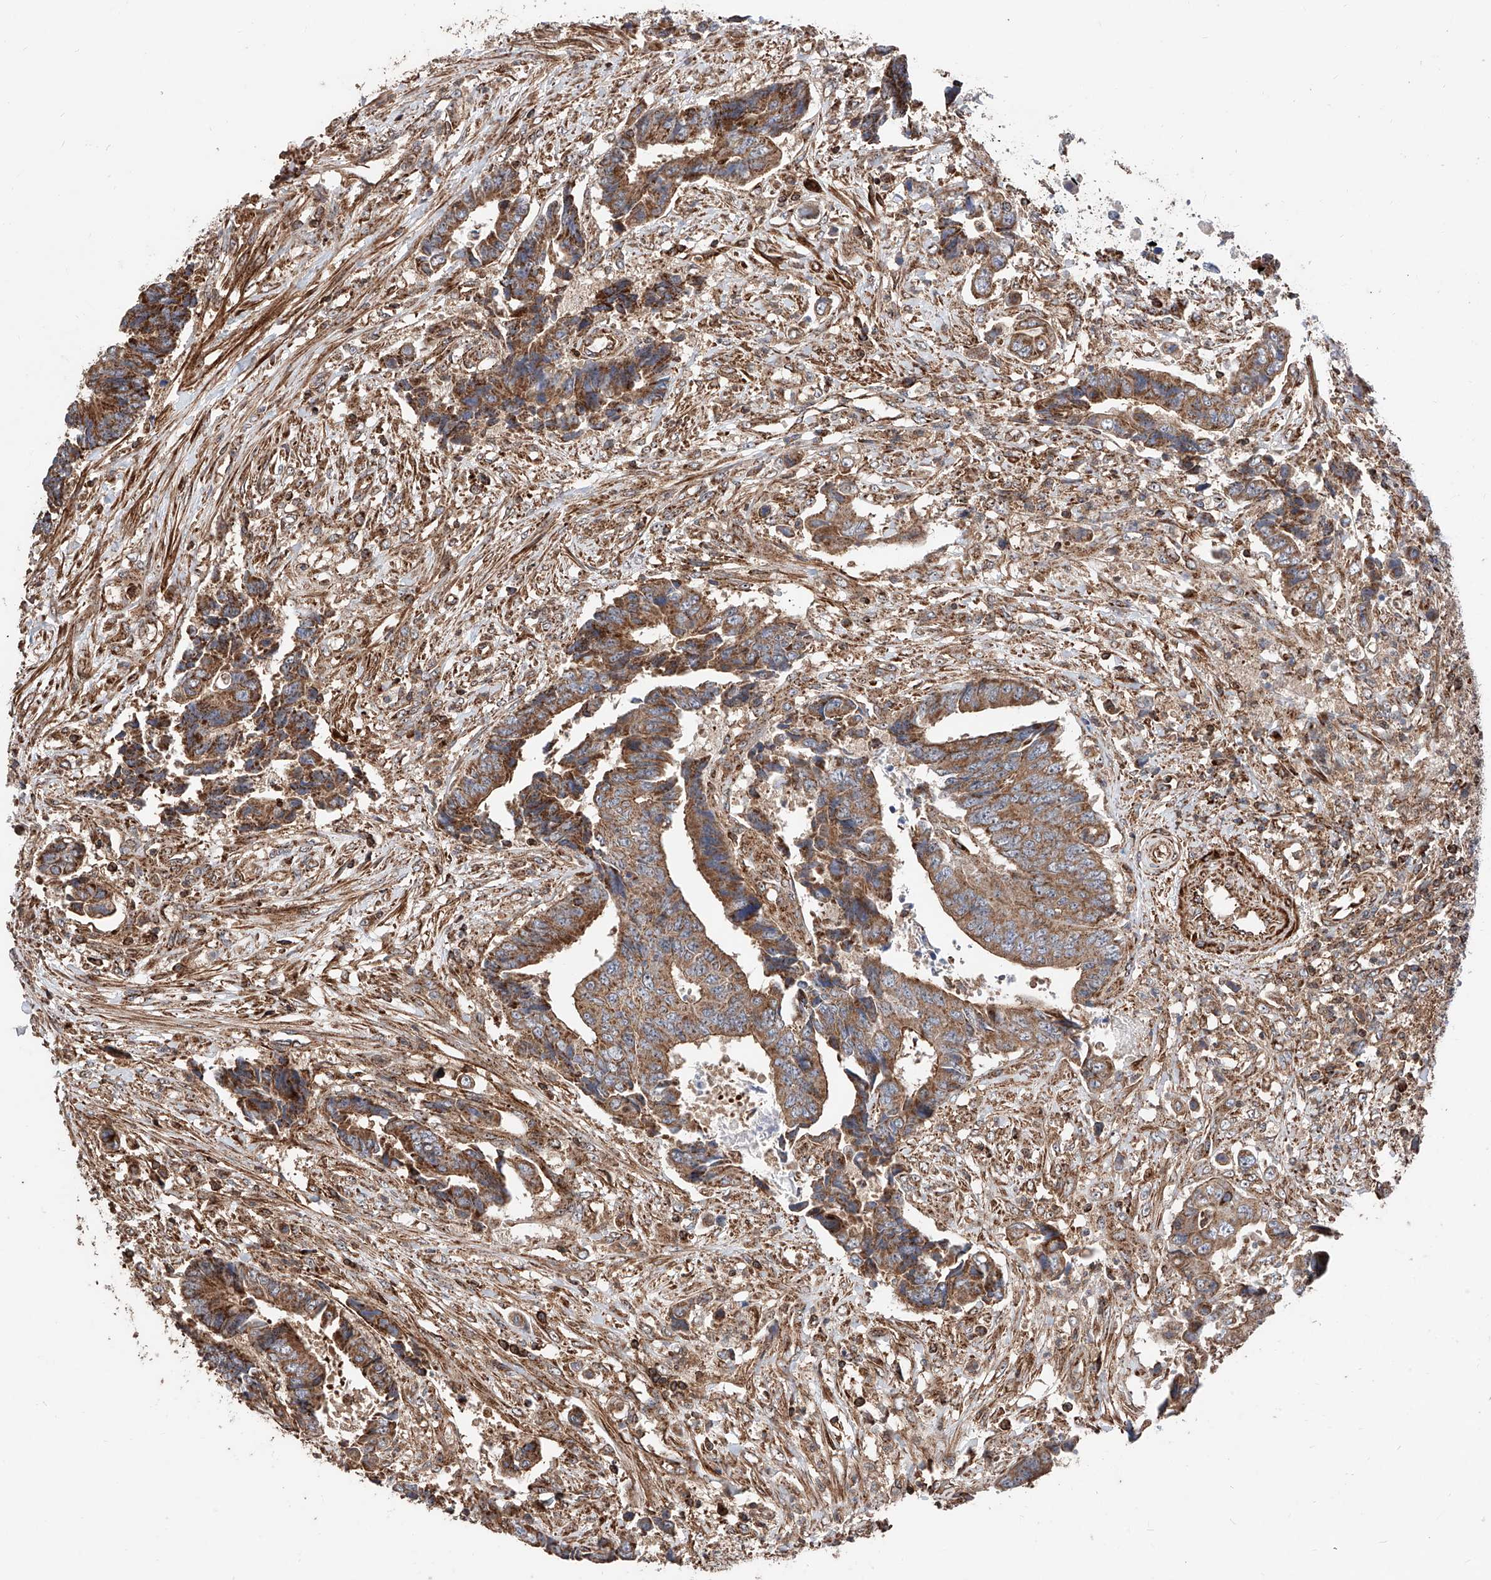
{"staining": {"intensity": "moderate", "quantity": ">75%", "location": "cytoplasmic/membranous"}, "tissue": "colorectal cancer", "cell_type": "Tumor cells", "image_type": "cancer", "snomed": [{"axis": "morphology", "description": "Adenocarcinoma, NOS"}, {"axis": "topography", "description": "Rectum"}], "caption": "A brown stain labels moderate cytoplasmic/membranous staining of a protein in adenocarcinoma (colorectal) tumor cells.", "gene": "PISD", "patient": {"sex": "male", "age": 84}}